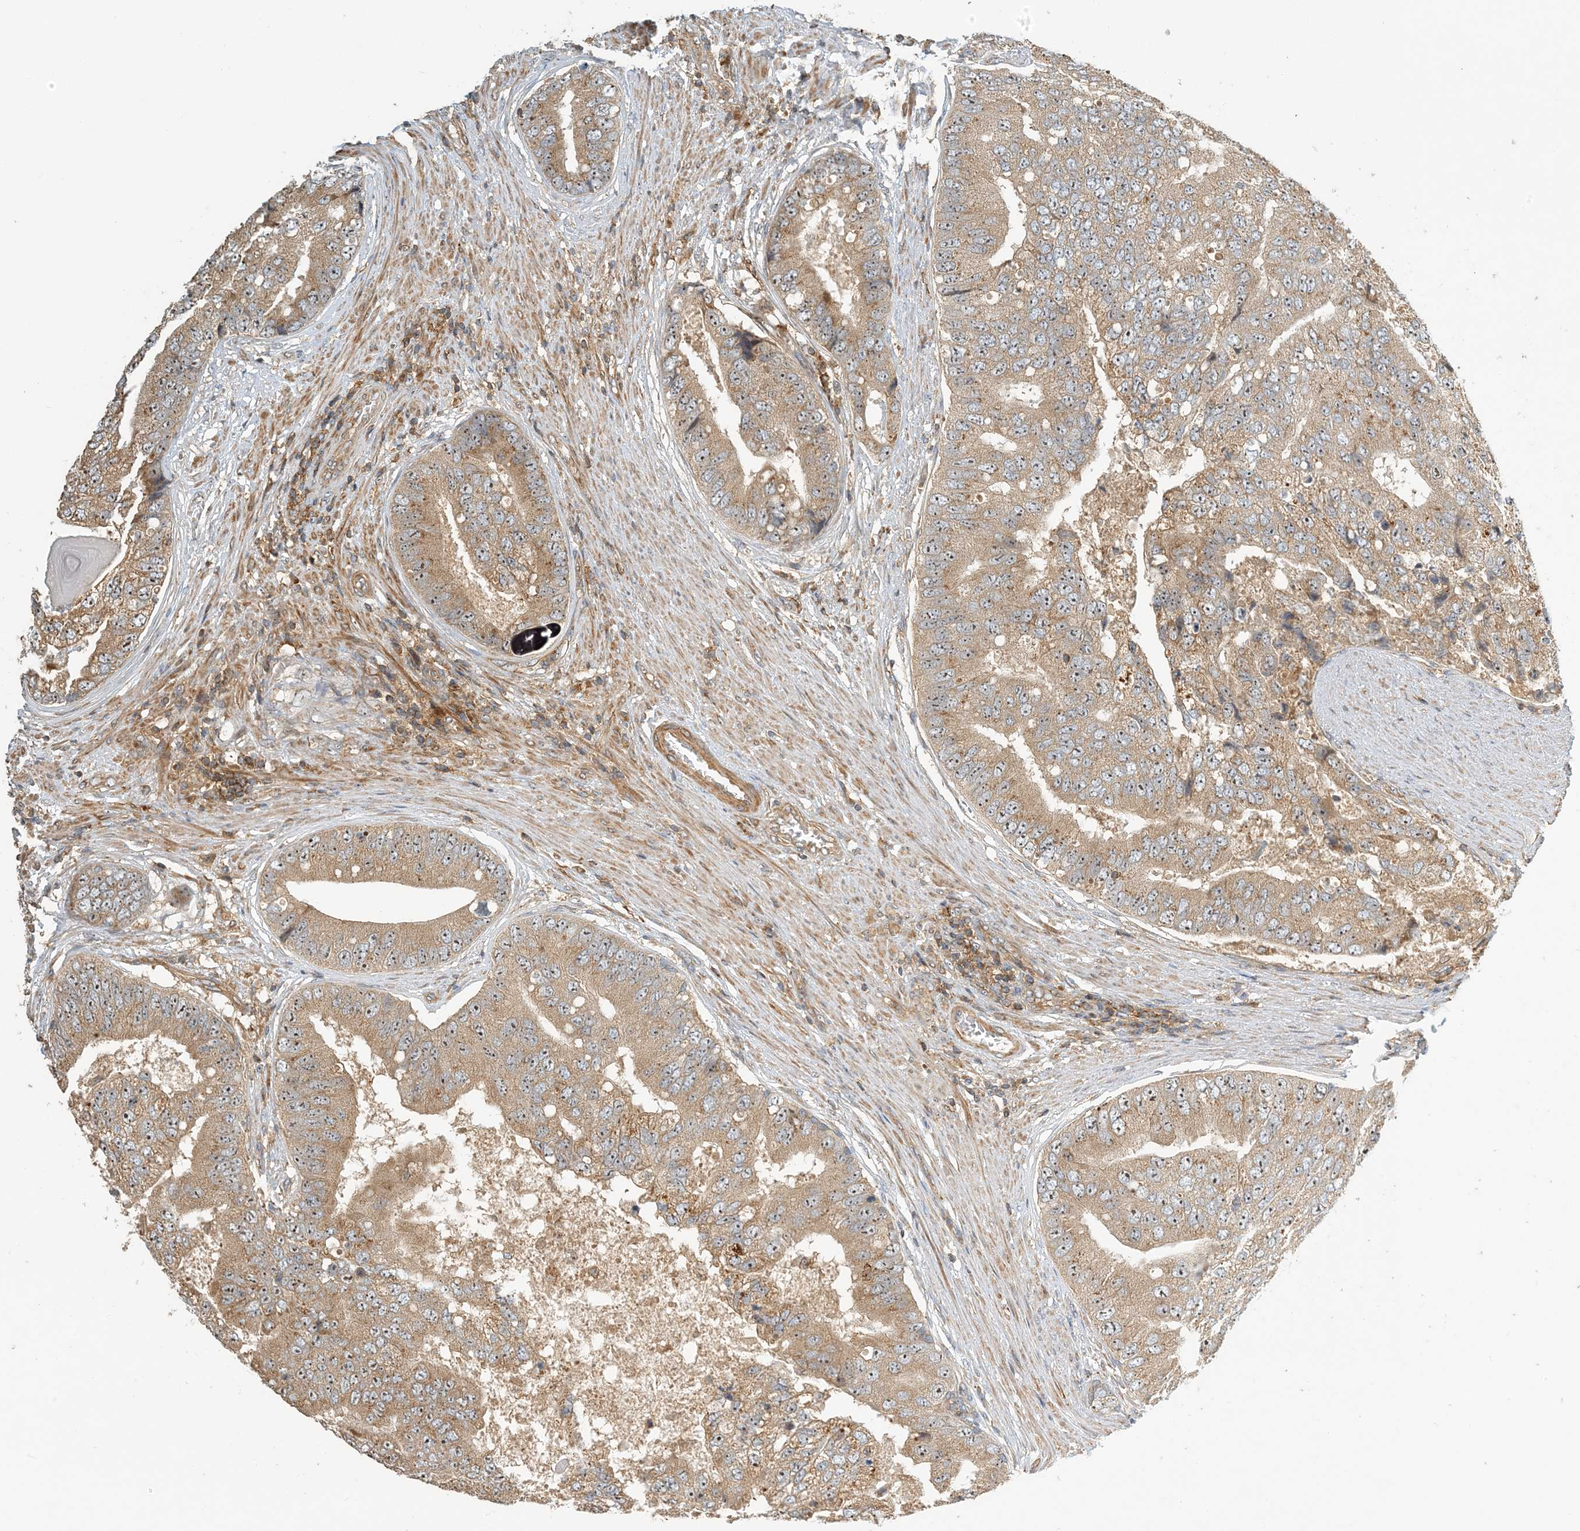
{"staining": {"intensity": "moderate", "quantity": ">75%", "location": "cytoplasmic/membranous,nuclear"}, "tissue": "prostate cancer", "cell_type": "Tumor cells", "image_type": "cancer", "snomed": [{"axis": "morphology", "description": "Adenocarcinoma, High grade"}, {"axis": "topography", "description": "Prostate"}], "caption": "Prostate cancer tissue demonstrates moderate cytoplasmic/membranous and nuclear staining in about >75% of tumor cells, visualized by immunohistochemistry.", "gene": "COLEC11", "patient": {"sex": "male", "age": 70}}